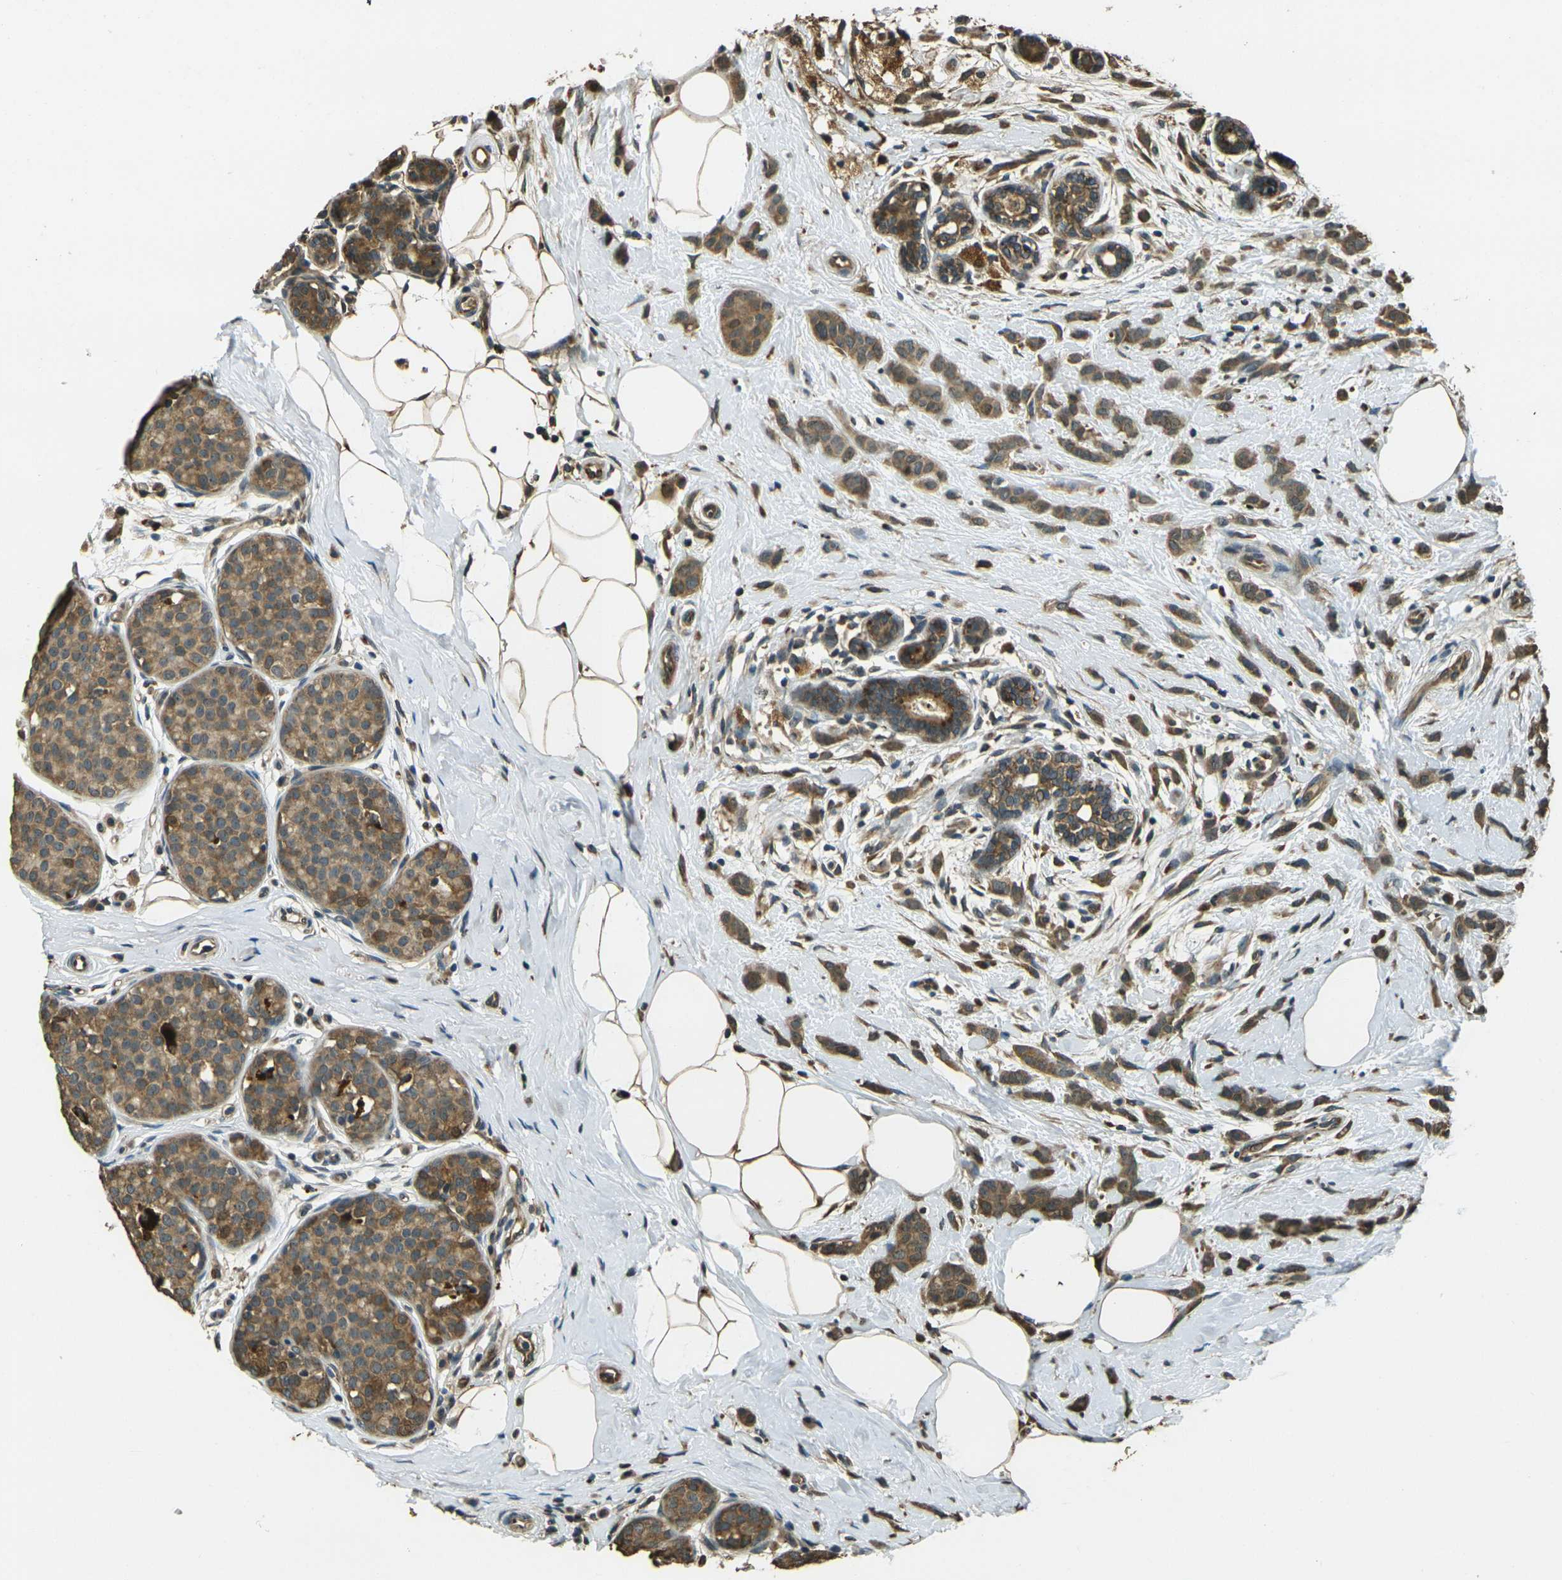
{"staining": {"intensity": "moderate", "quantity": ">75%", "location": "cytoplasmic/membranous"}, "tissue": "breast cancer", "cell_type": "Tumor cells", "image_type": "cancer", "snomed": [{"axis": "morphology", "description": "Lobular carcinoma, in situ"}, {"axis": "morphology", "description": "Lobular carcinoma"}, {"axis": "topography", "description": "Breast"}], "caption": "Breast cancer (lobular carcinoma in situ) stained with a protein marker displays moderate staining in tumor cells.", "gene": "TOR1A", "patient": {"sex": "female", "age": 41}}